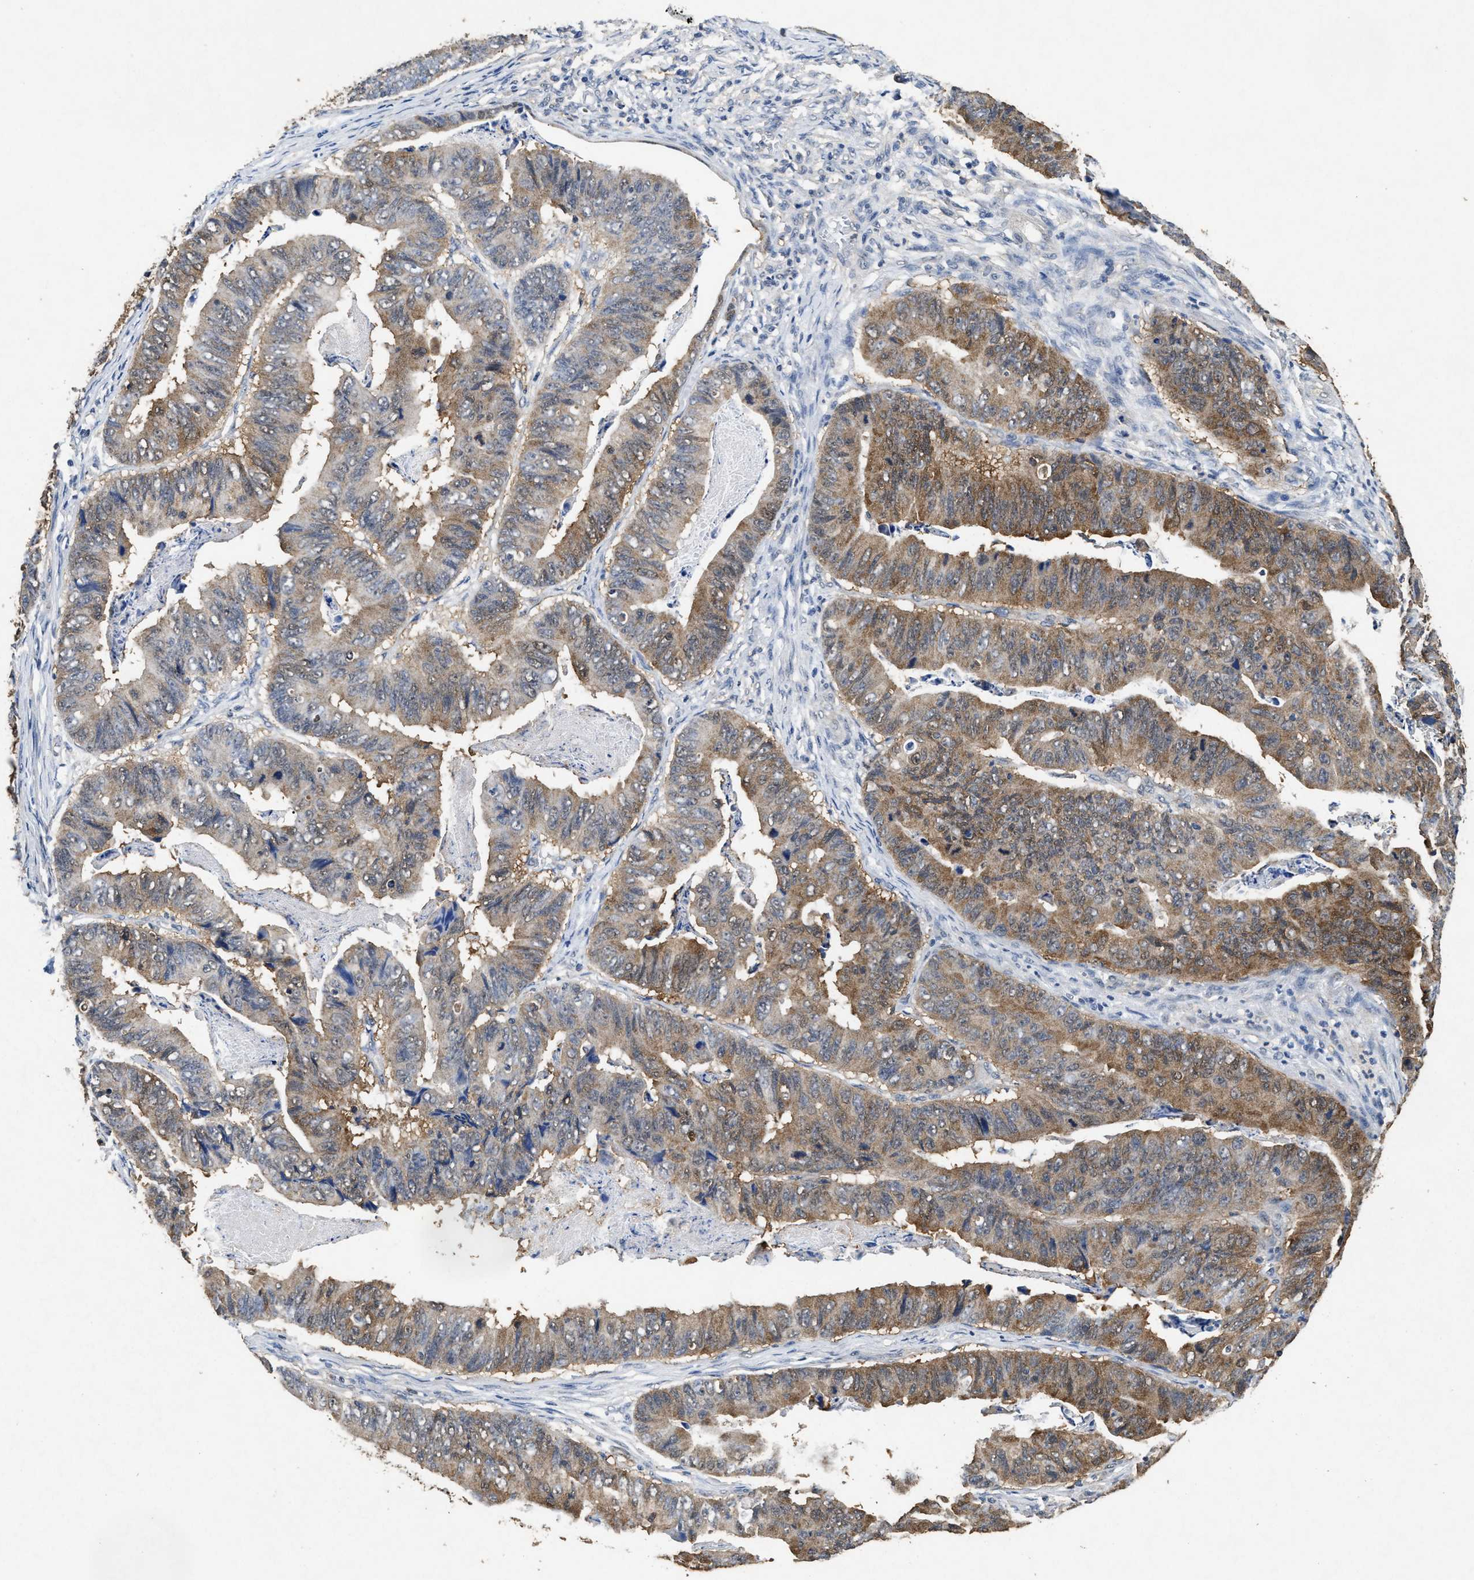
{"staining": {"intensity": "moderate", "quantity": "25%-75%", "location": "cytoplasmic/membranous"}, "tissue": "stomach cancer", "cell_type": "Tumor cells", "image_type": "cancer", "snomed": [{"axis": "morphology", "description": "Adenocarcinoma, NOS"}, {"axis": "topography", "description": "Stomach, lower"}], "caption": "Immunohistochemical staining of human stomach cancer exhibits moderate cytoplasmic/membranous protein positivity in approximately 25%-75% of tumor cells.", "gene": "ACAT2", "patient": {"sex": "male", "age": 77}}